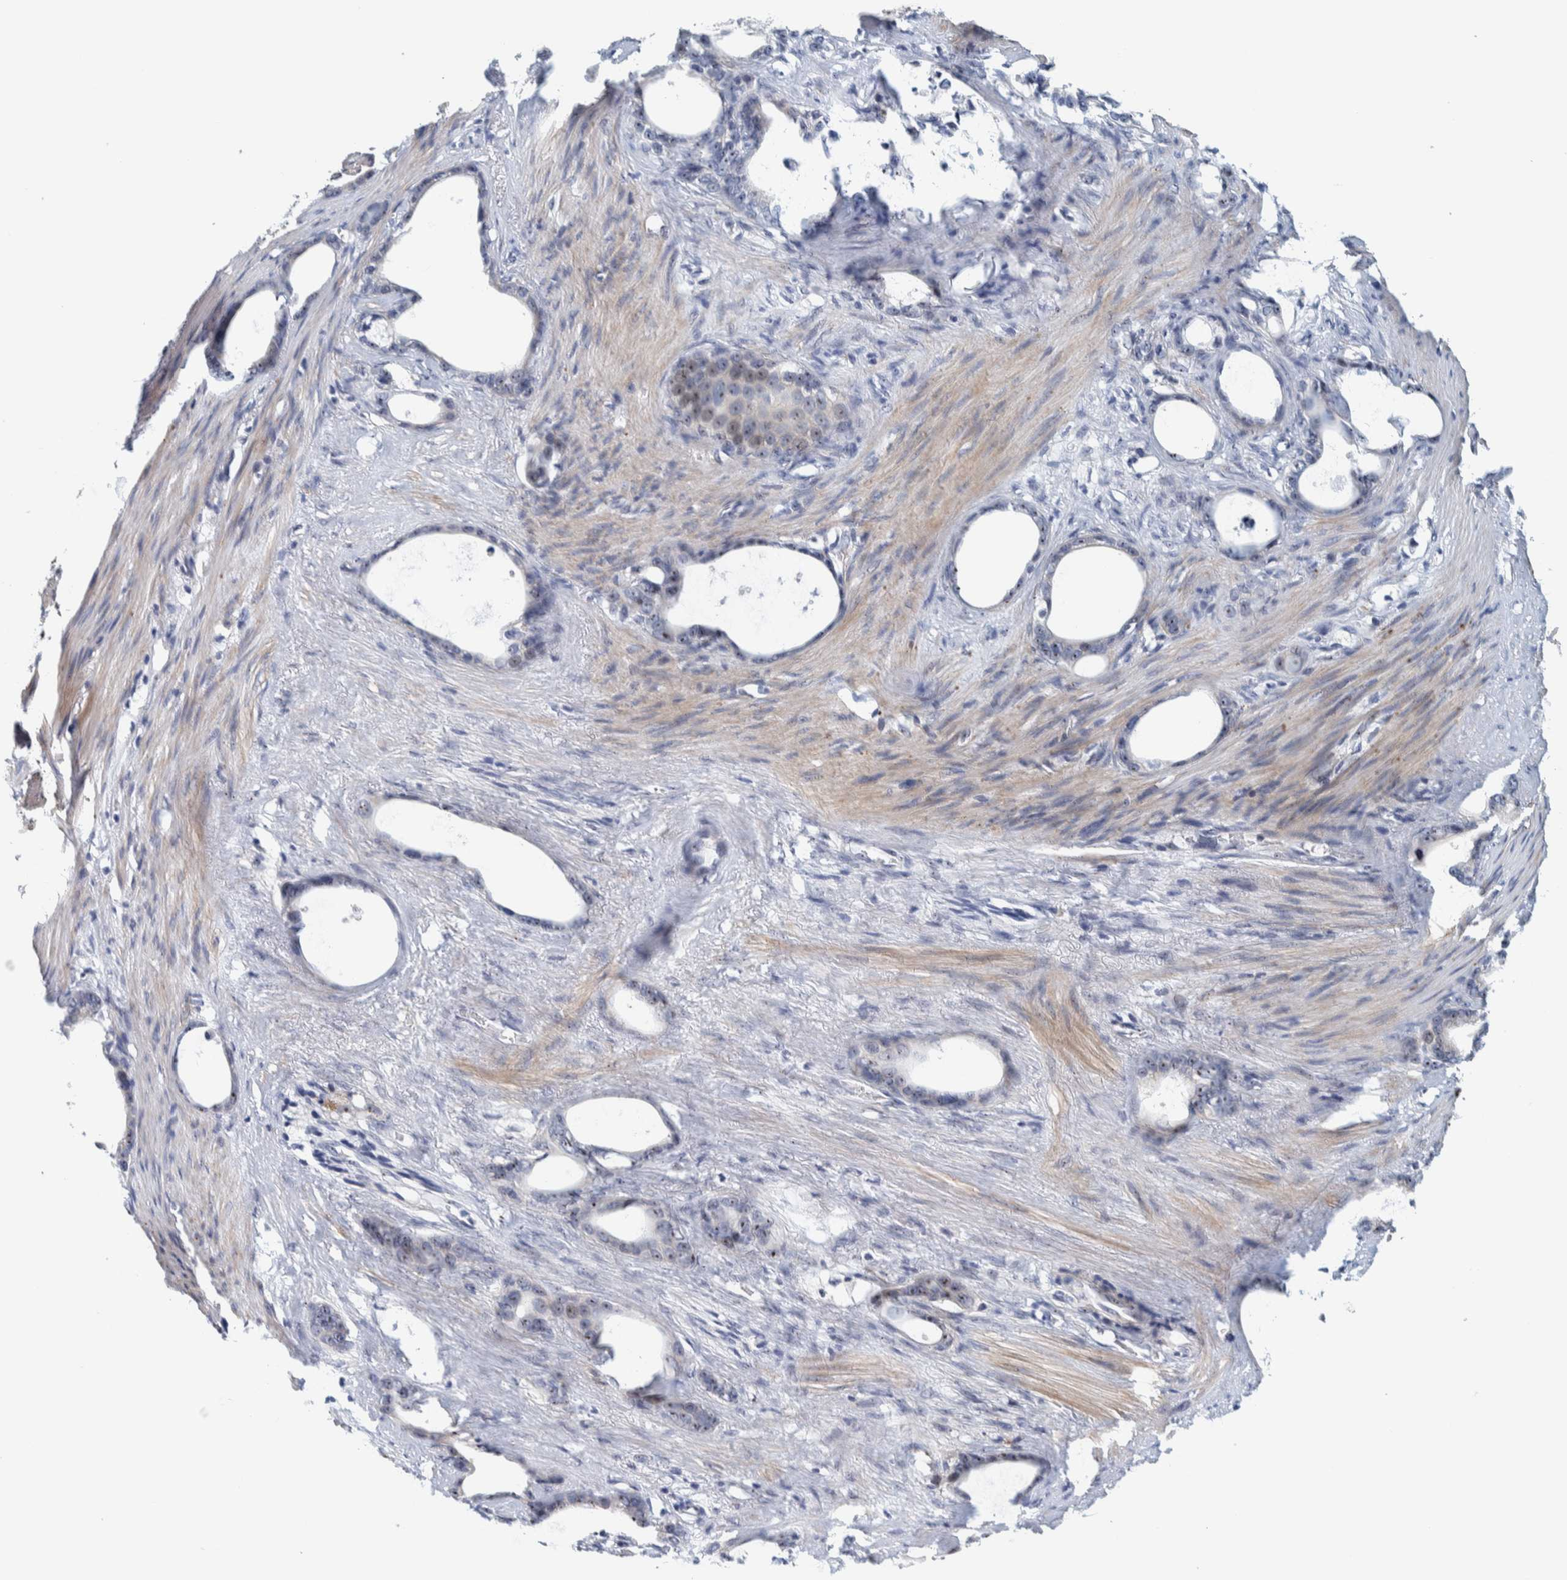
{"staining": {"intensity": "moderate", "quantity": ">75%", "location": "nuclear"}, "tissue": "stomach cancer", "cell_type": "Tumor cells", "image_type": "cancer", "snomed": [{"axis": "morphology", "description": "Adenocarcinoma, NOS"}, {"axis": "topography", "description": "Stomach"}], "caption": "This is an image of immunohistochemistry (IHC) staining of stomach cancer, which shows moderate expression in the nuclear of tumor cells.", "gene": "NOL11", "patient": {"sex": "female", "age": 75}}